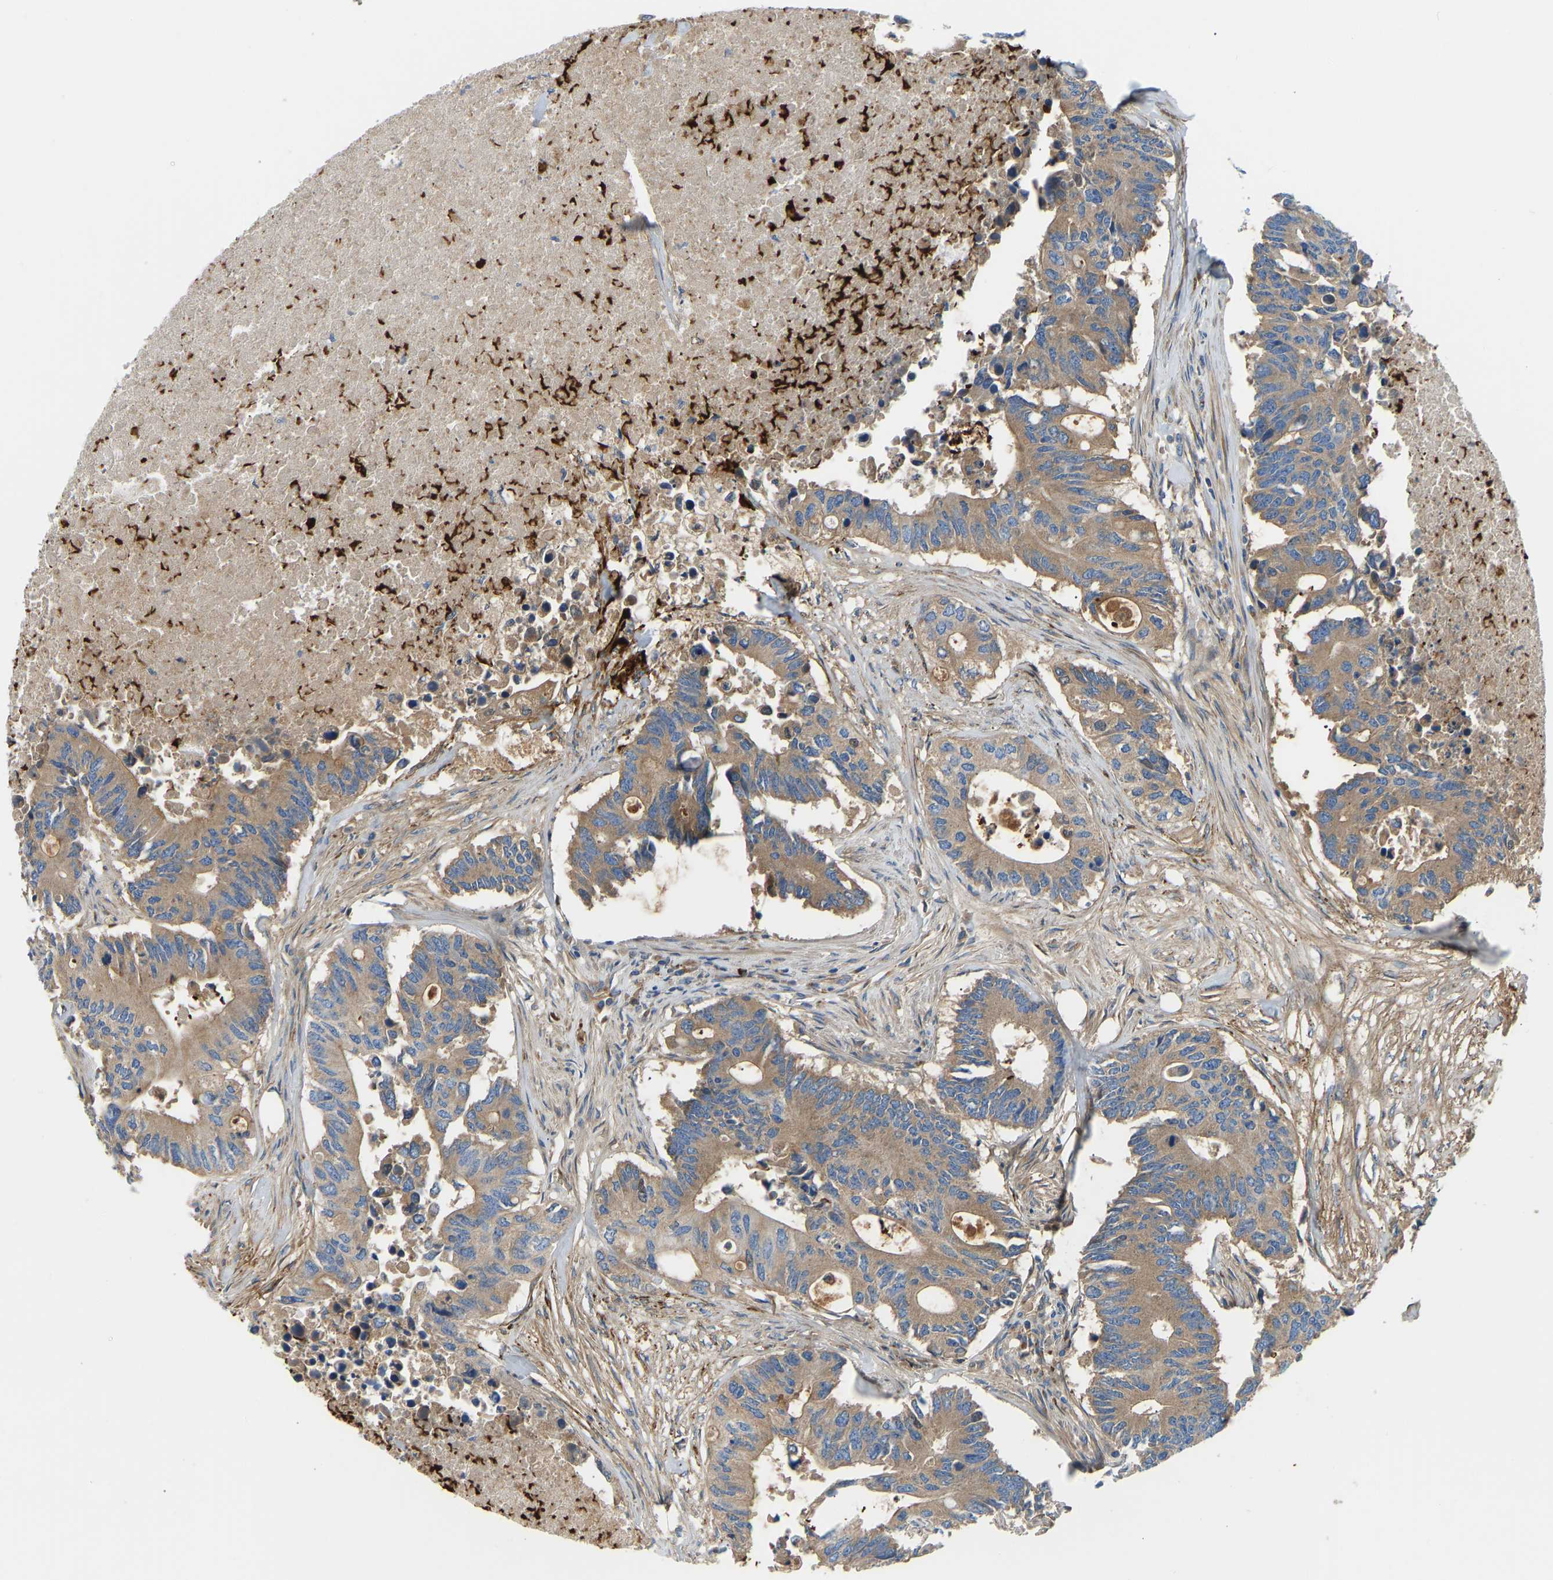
{"staining": {"intensity": "moderate", "quantity": ">75%", "location": "cytoplasmic/membranous"}, "tissue": "colorectal cancer", "cell_type": "Tumor cells", "image_type": "cancer", "snomed": [{"axis": "morphology", "description": "Adenocarcinoma, NOS"}, {"axis": "topography", "description": "Colon"}], "caption": "Immunohistochemistry (IHC) (DAB) staining of human colorectal cancer (adenocarcinoma) displays moderate cytoplasmic/membranous protein staining in approximately >75% of tumor cells.", "gene": "COL15A1", "patient": {"sex": "male", "age": 71}}